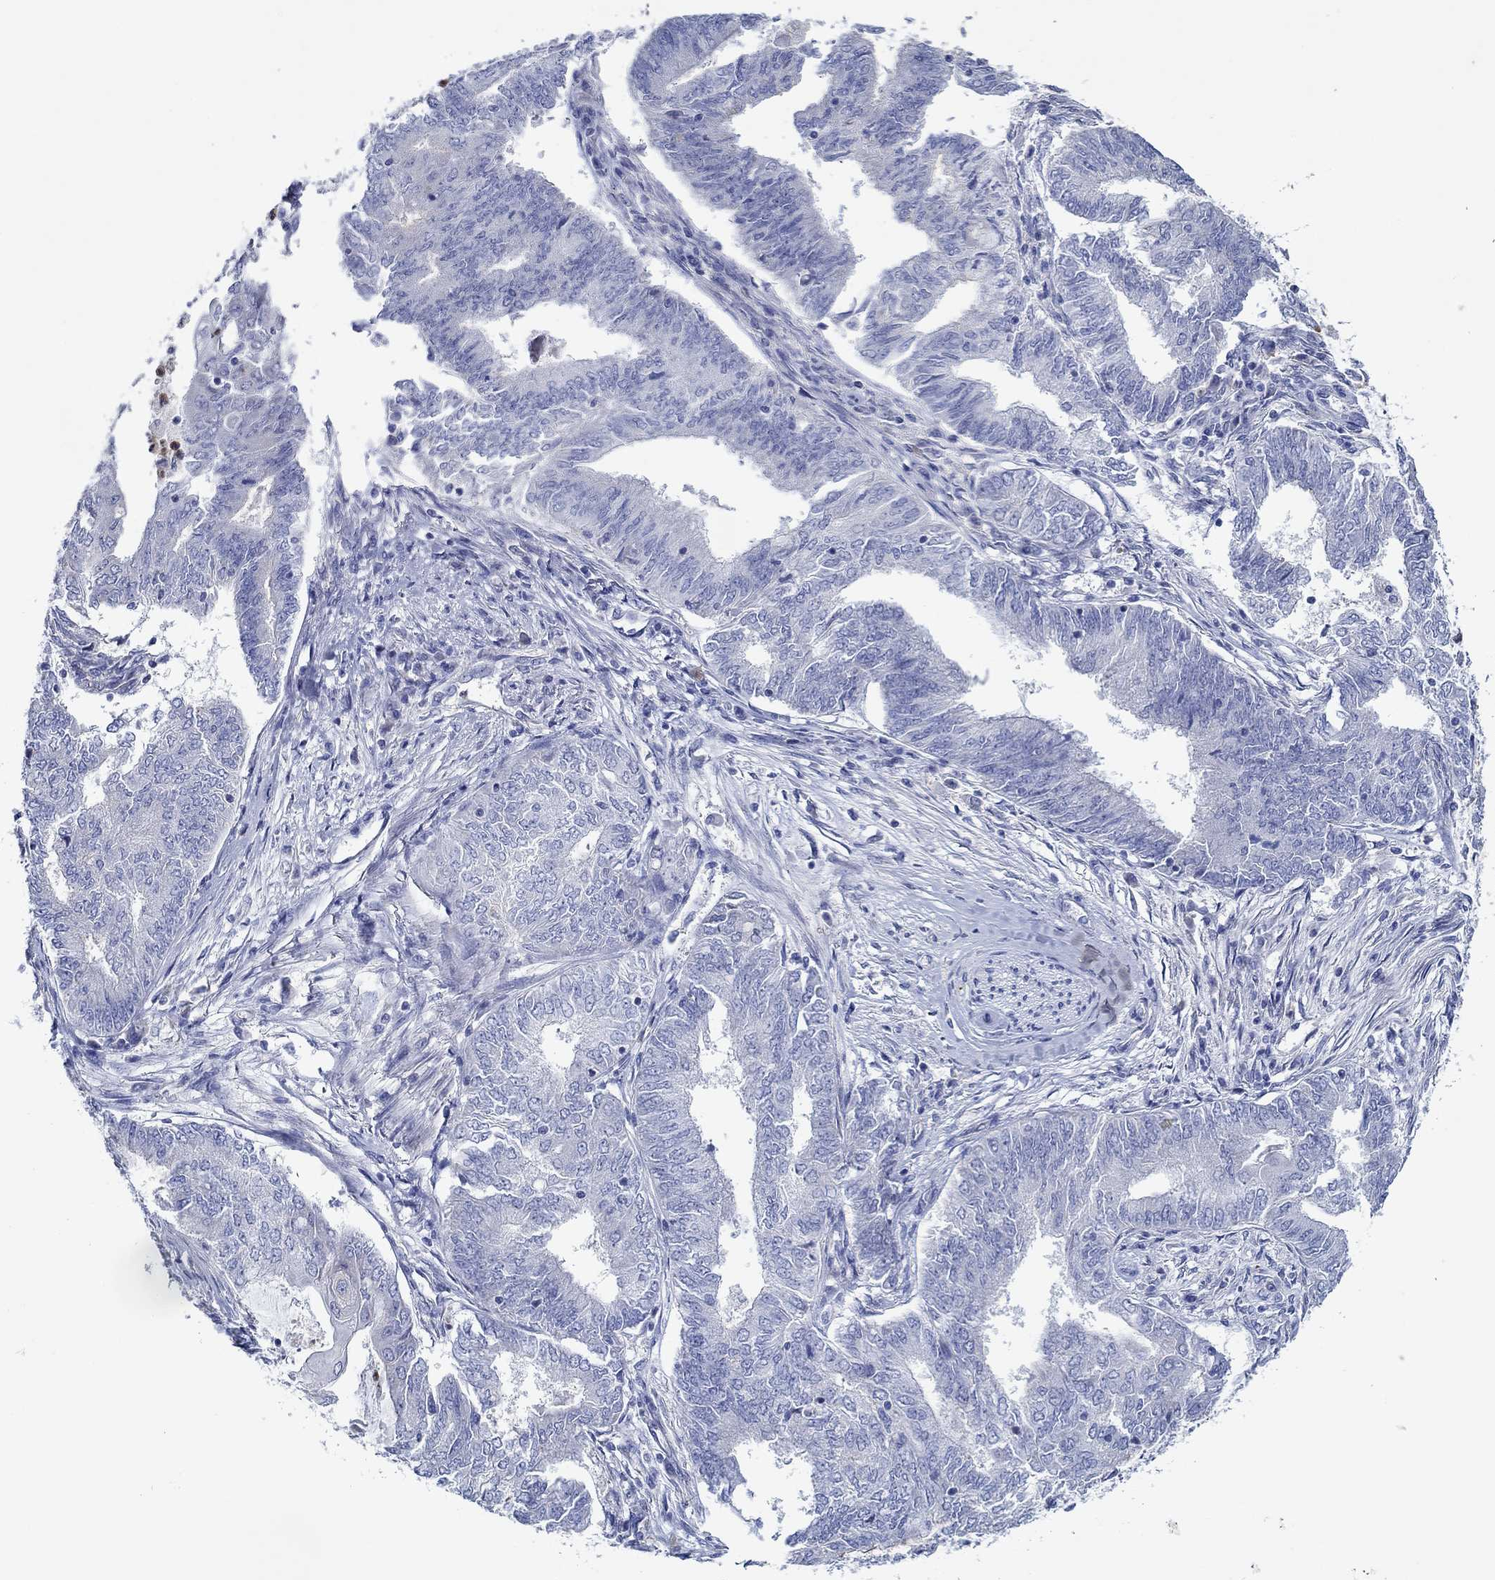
{"staining": {"intensity": "negative", "quantity": "none", "location": "none"}, "tissue": "endometrial cancer", "cell_type": "Tumor cells", "image_type": "cancer", "snomed": [{"axis": "morphology", "description": "Adenocarcinoma, NOS"}, {"axis": "topography", "description": "Endometrium"}], "caption": "DAB (3,3'-diaminobenzidine) immunohistochemical staining of human endometrial cancer (adenocarcinoma) shows no significant staining in tumor cells.", "gene": "CFAP61", "patient": {"sex": "female", "age": 62}}